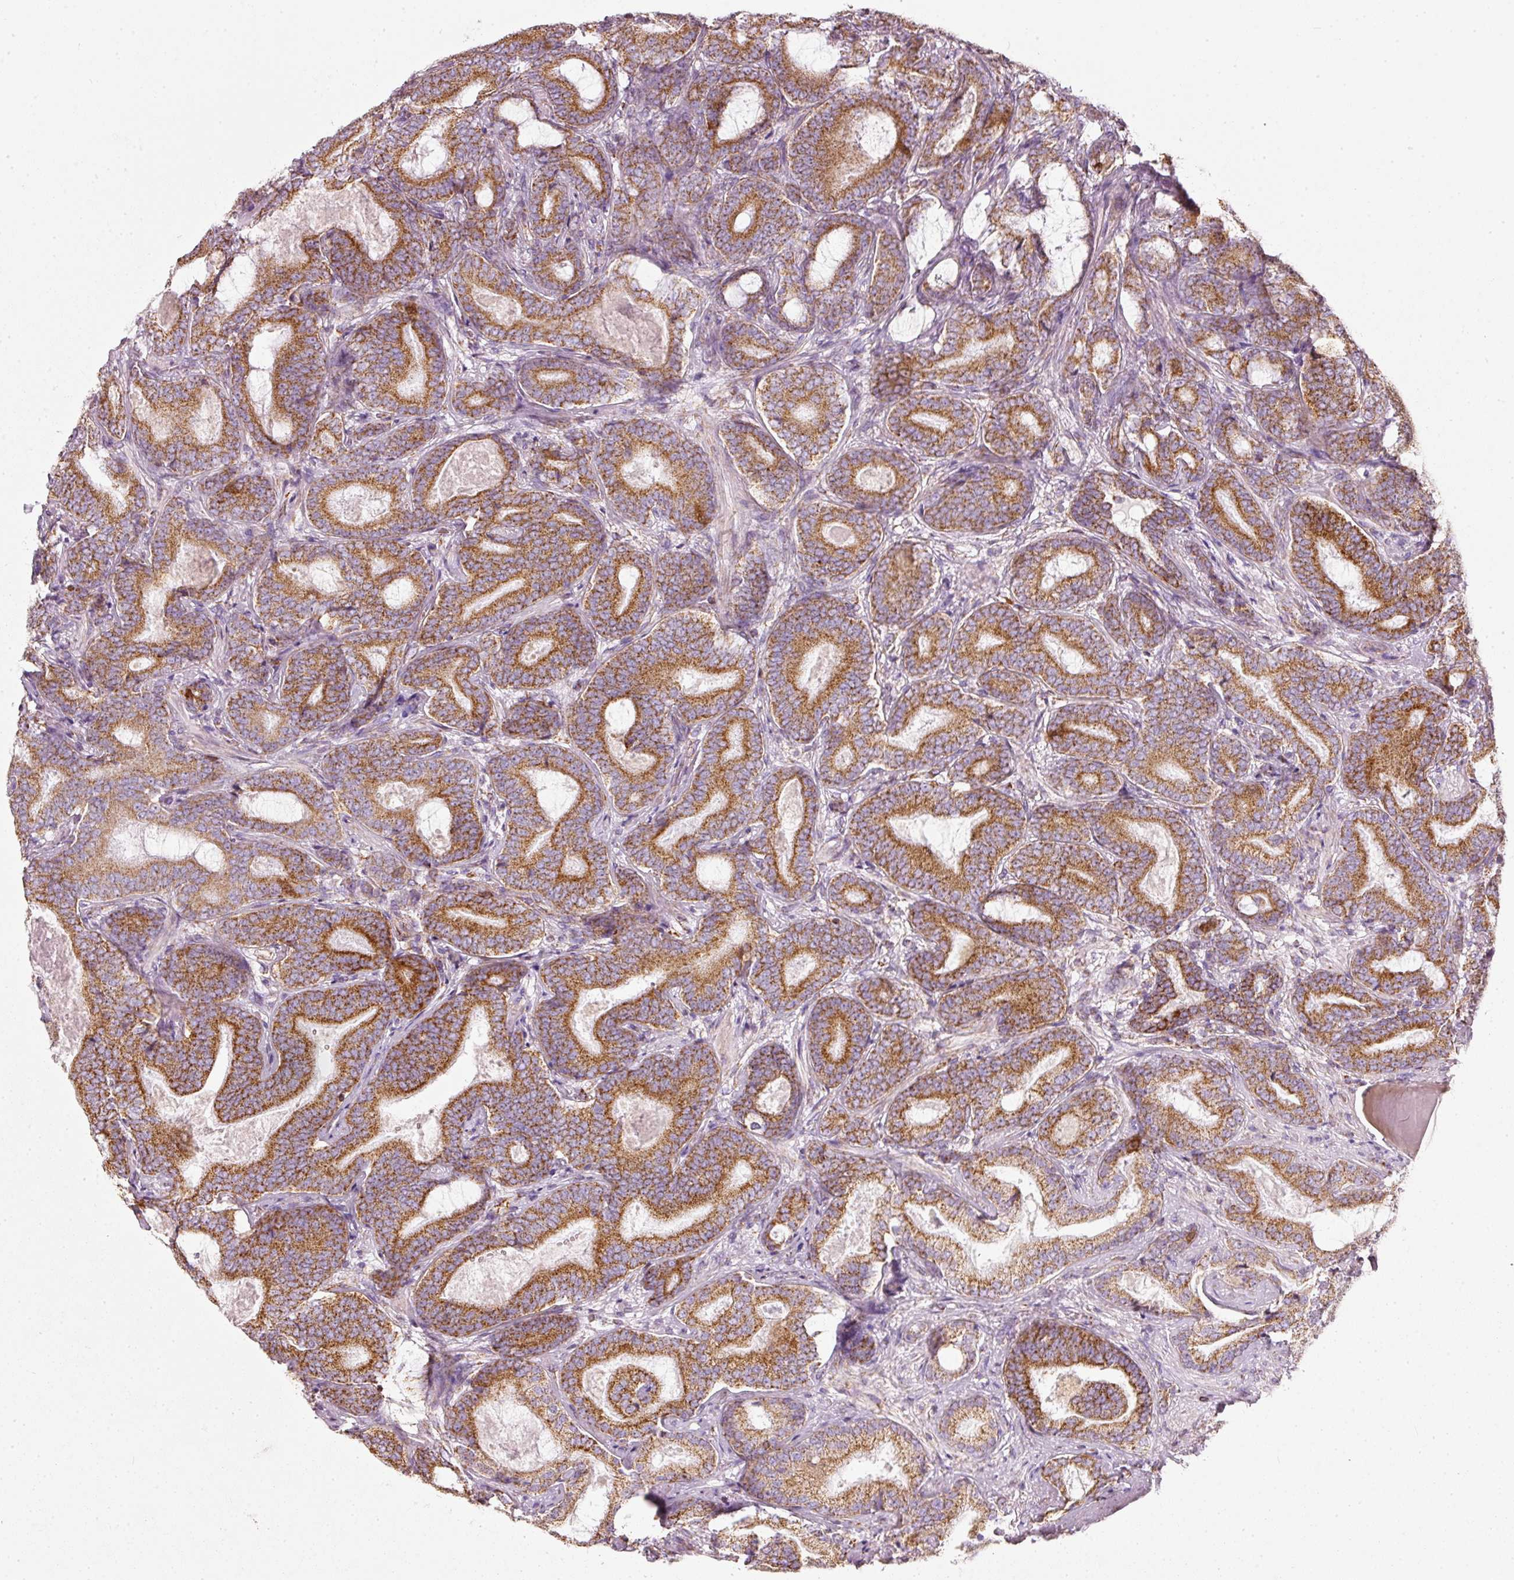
{"staining": {"intensity": "moderate", "quantity": ">75%", "location": "cytoplasmic/membranous,nuclear"}, "tissue": "prostate cancer", "cell_type": "Tumor cells", "image_type": "cancer", "snomed": [{"axis": "morphology", "description": "Adenocarcinoma, Low grade"}, {"axis": "topography", "description": "Prostate and seminal vesicle, NOS"}], "caption": "Immunohistochemistry (DAB (3,3'-diaminobenzidine)) staining of human prostate adenocarcinoma (low-grade) exhibits moderate cytoplasmic/membranous and nuclear protein expression in about >75% of tumor cells.", "gene": "DUT", "patient": {"sex": "male", "age": 61}}